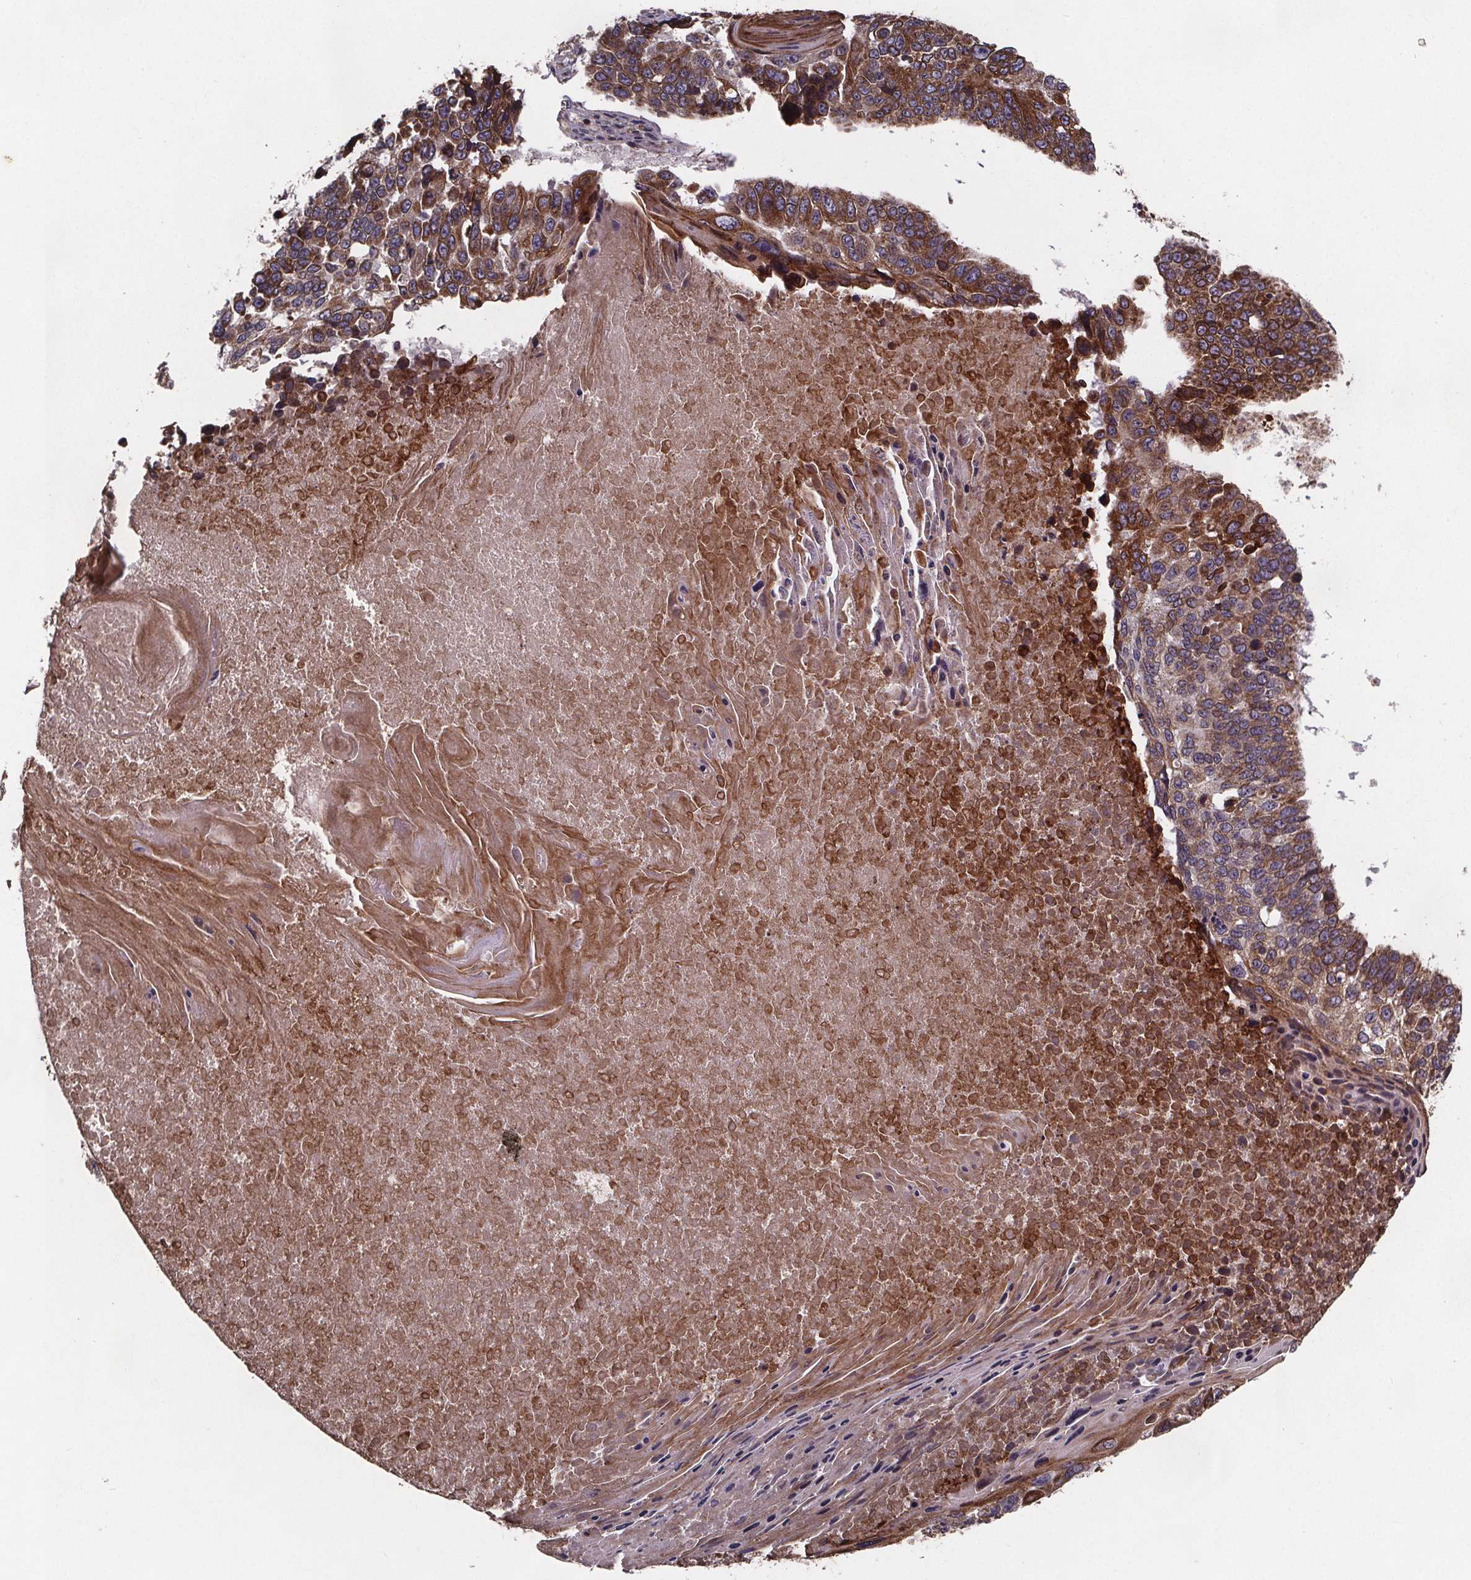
{"staining": {"intensity": "moderate", "quantity": "25%-75%", "location": "cytoplasmic/membranous"}, "tissue": "lung cancer", "cell_type": "Tumor cells", "image_type": "cancer", "snomed": [{"axis": "morphology", "description": "Squamous cell carcinoma, NOS"}, {"axis": "topography", "description": "Lung"}], "caption": "This micrograph displays IHC staining of lung cancer (squamous cell carcinoma), with medium moderate cytoplasmic/membranous staining in approximately 25%-75% of tumor cells.", "gene": "FASTKD3", "patient": {"sex": "male", "age": 73}}